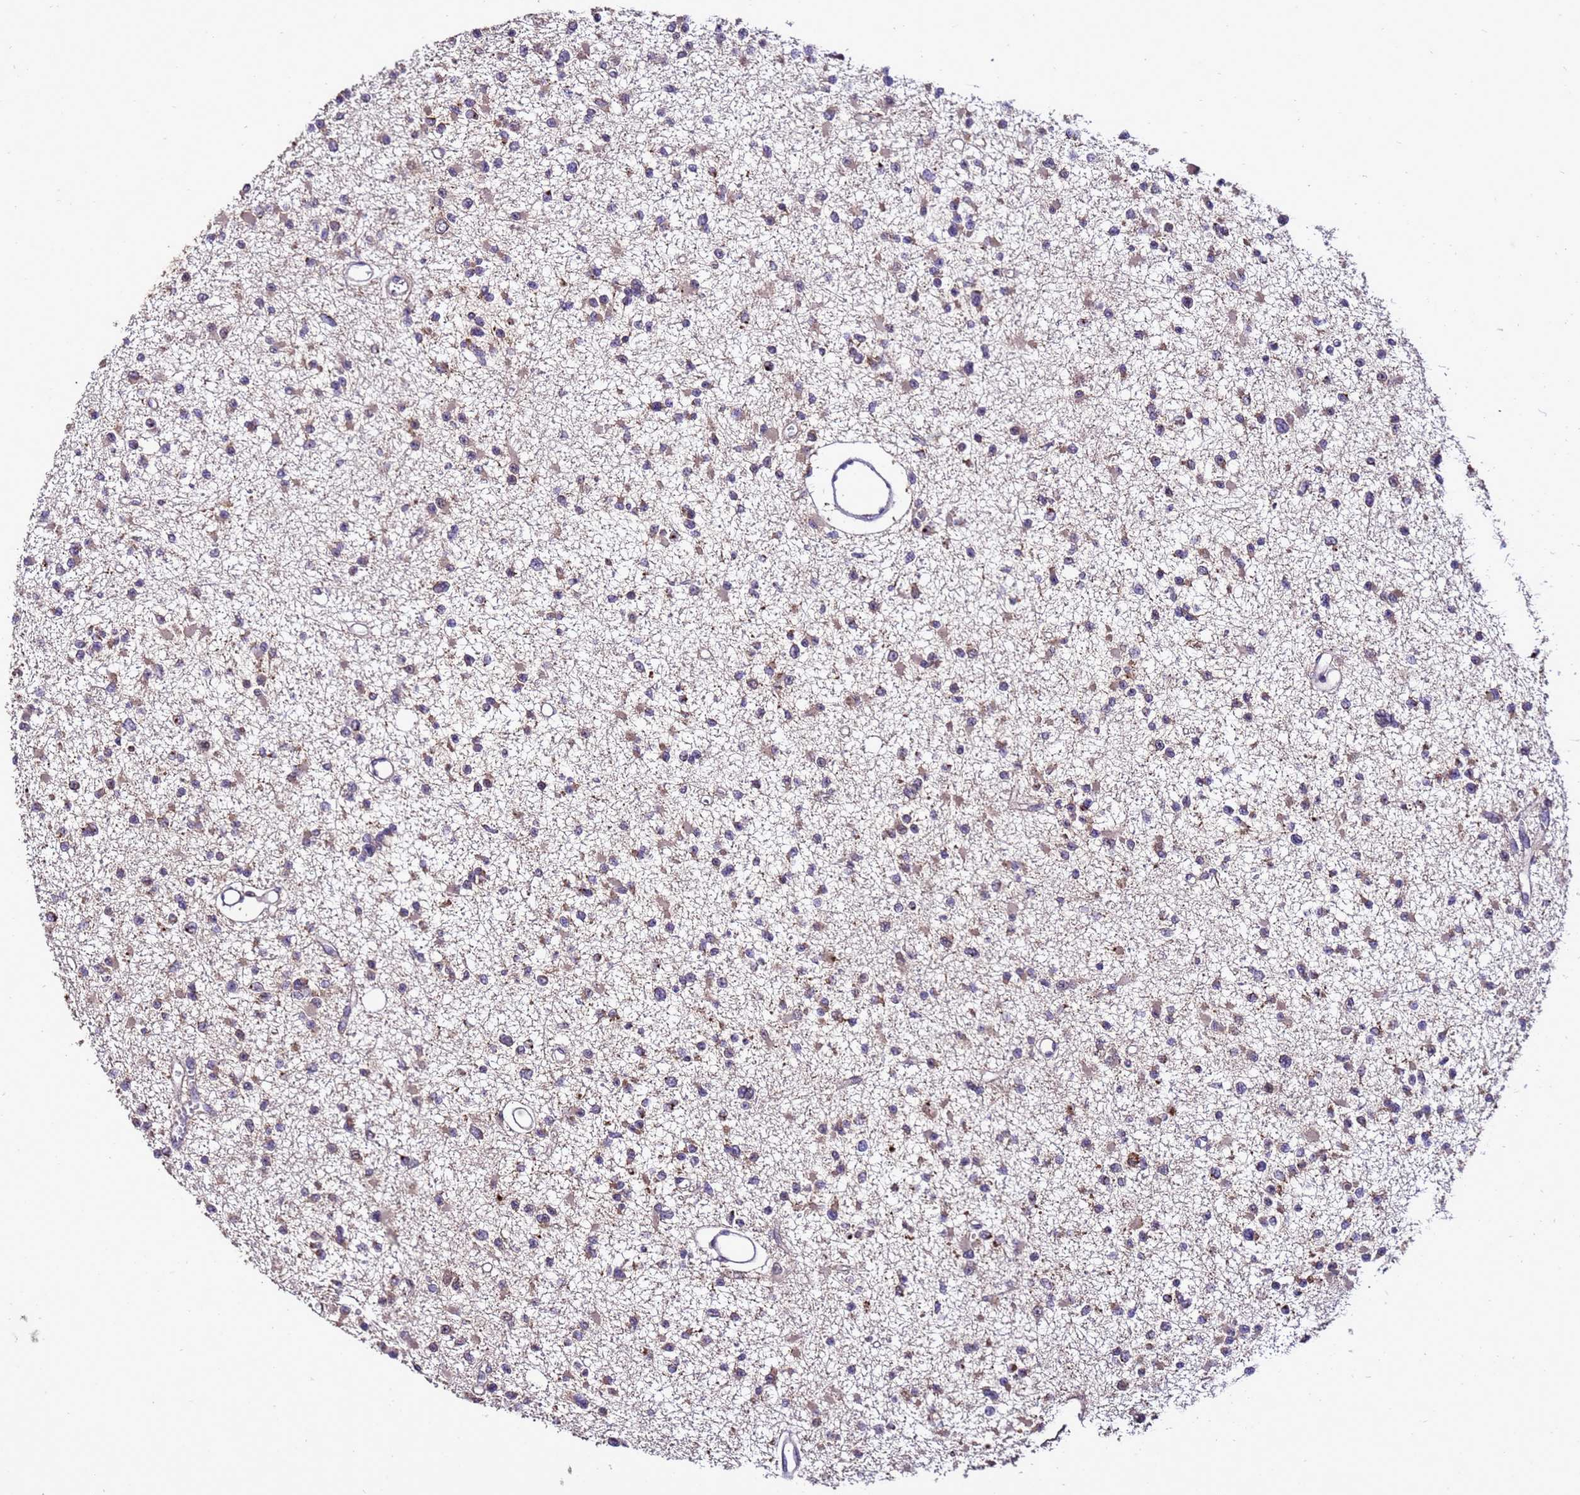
{"staining": {"intensity": "moderate", "quantity": ">75%", "location": "cytoplasmic/membranous"}, "tissue": "glioma", "cell_type": "Tumor cells", "image_type": "cancer", "snomed": [{"axis": "morphology", "description": "Glioma, malignant, Low grade"}, {"axis": "topography", "description": "Brain"}], "caption": "This is a micrograph of immunohistochemistry staining of malignant glioma (low-grade), which shows moderate staining in the cytoplasmic/membranous of tumor cells.", "gene": "ZNF329", "patient": {"sex": "female", "age": 22}}